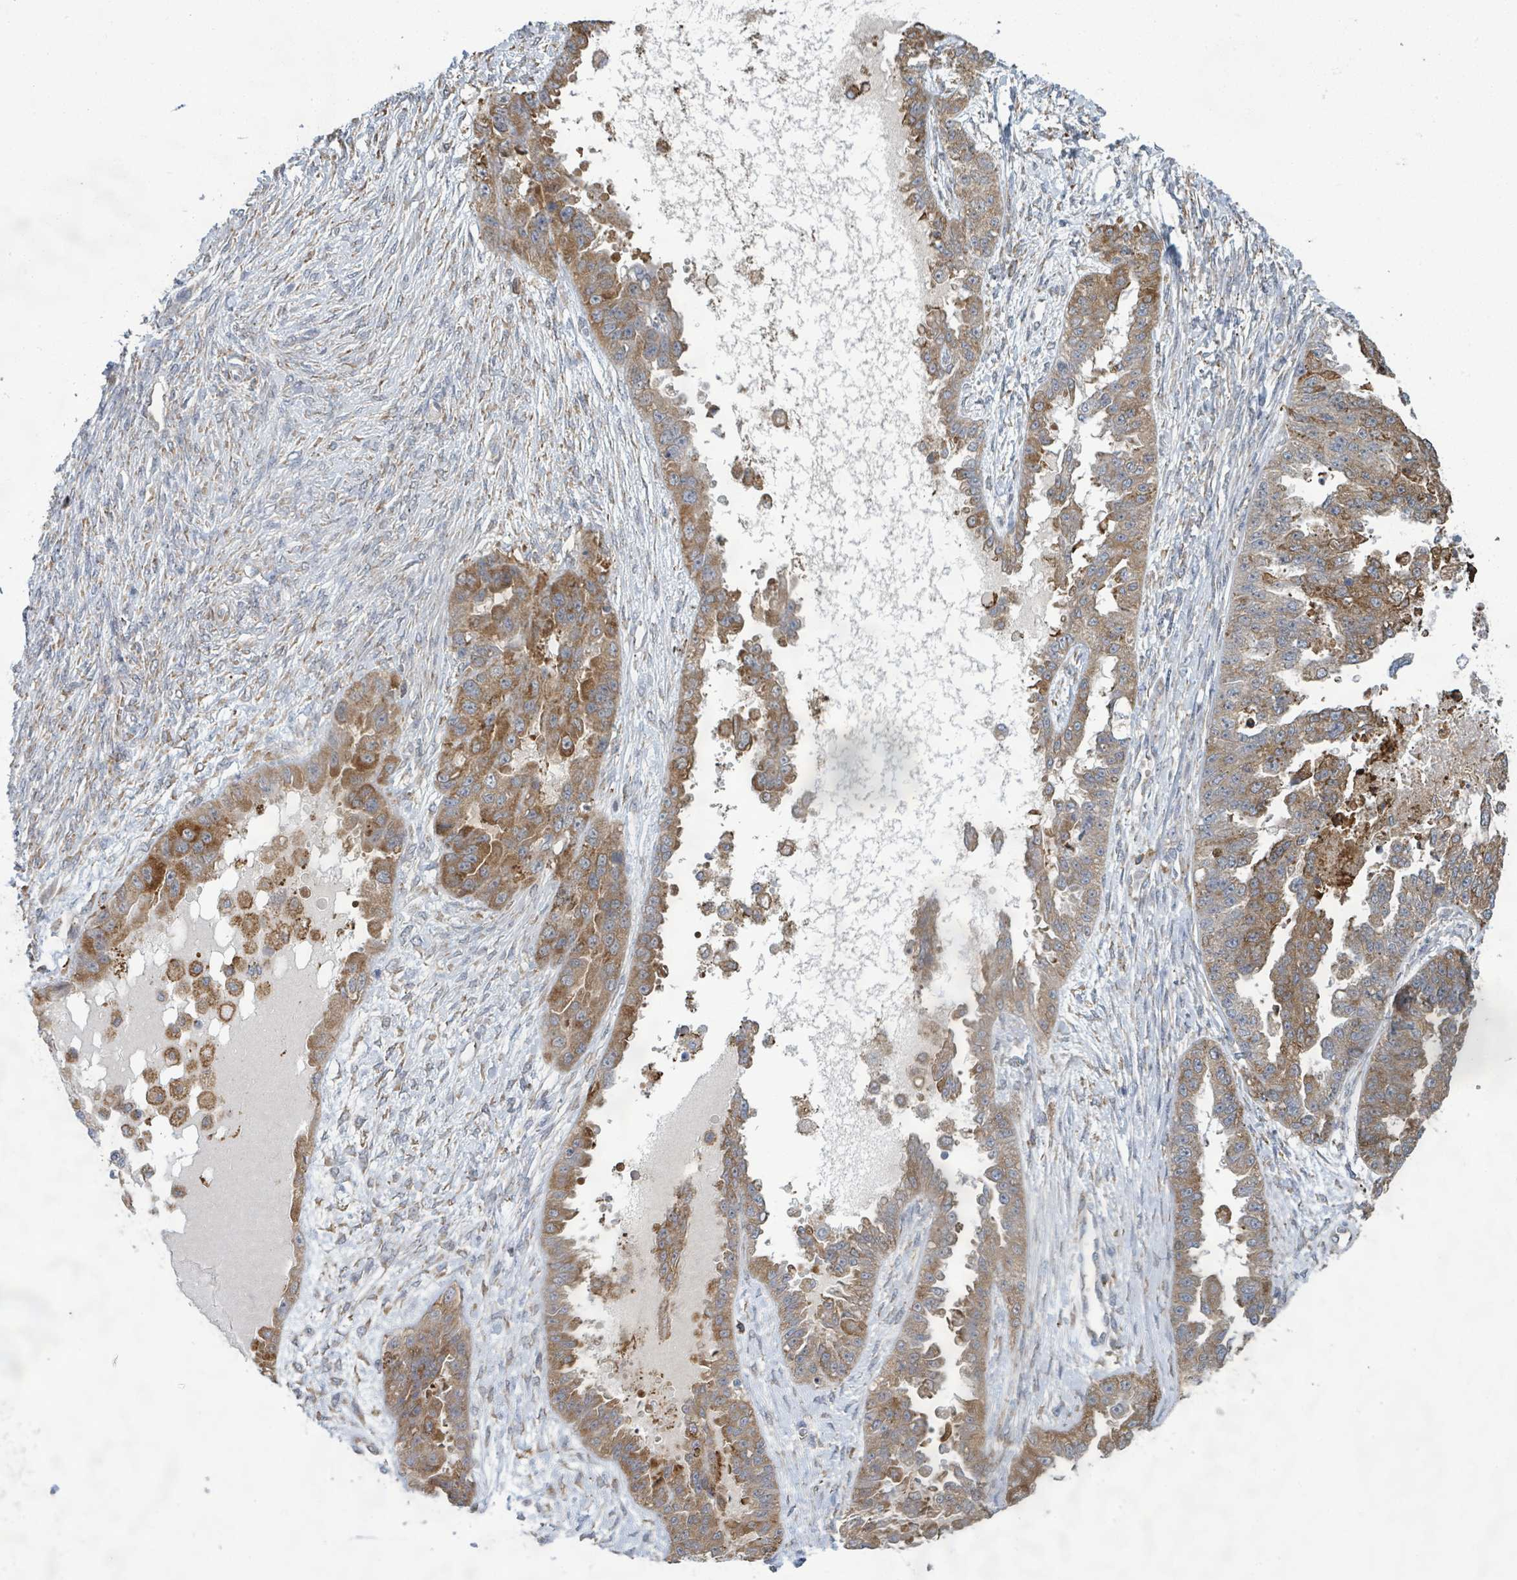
{"staining": {"intensity": "moderate", "quantity": ">75%", "location": "cytoplasmic/membranous"}, "tissue": "ovarian cancer", "cell_type": "Tumor cells", "image_type": "cancer", "snomed": [{"axis": "morphology", "description": "Cystadenocarcinoma, serous, NOS"}, {"axis": "topography", "description": "Ovary"}], "caption": "A medium amount of moderate cytoplasmic/membranous expression is seen in about >75% of tumor cells in ovarian cancer tissue.", "gene": "SHROOM2", "patient": {"sex": "female", "age": 58}}